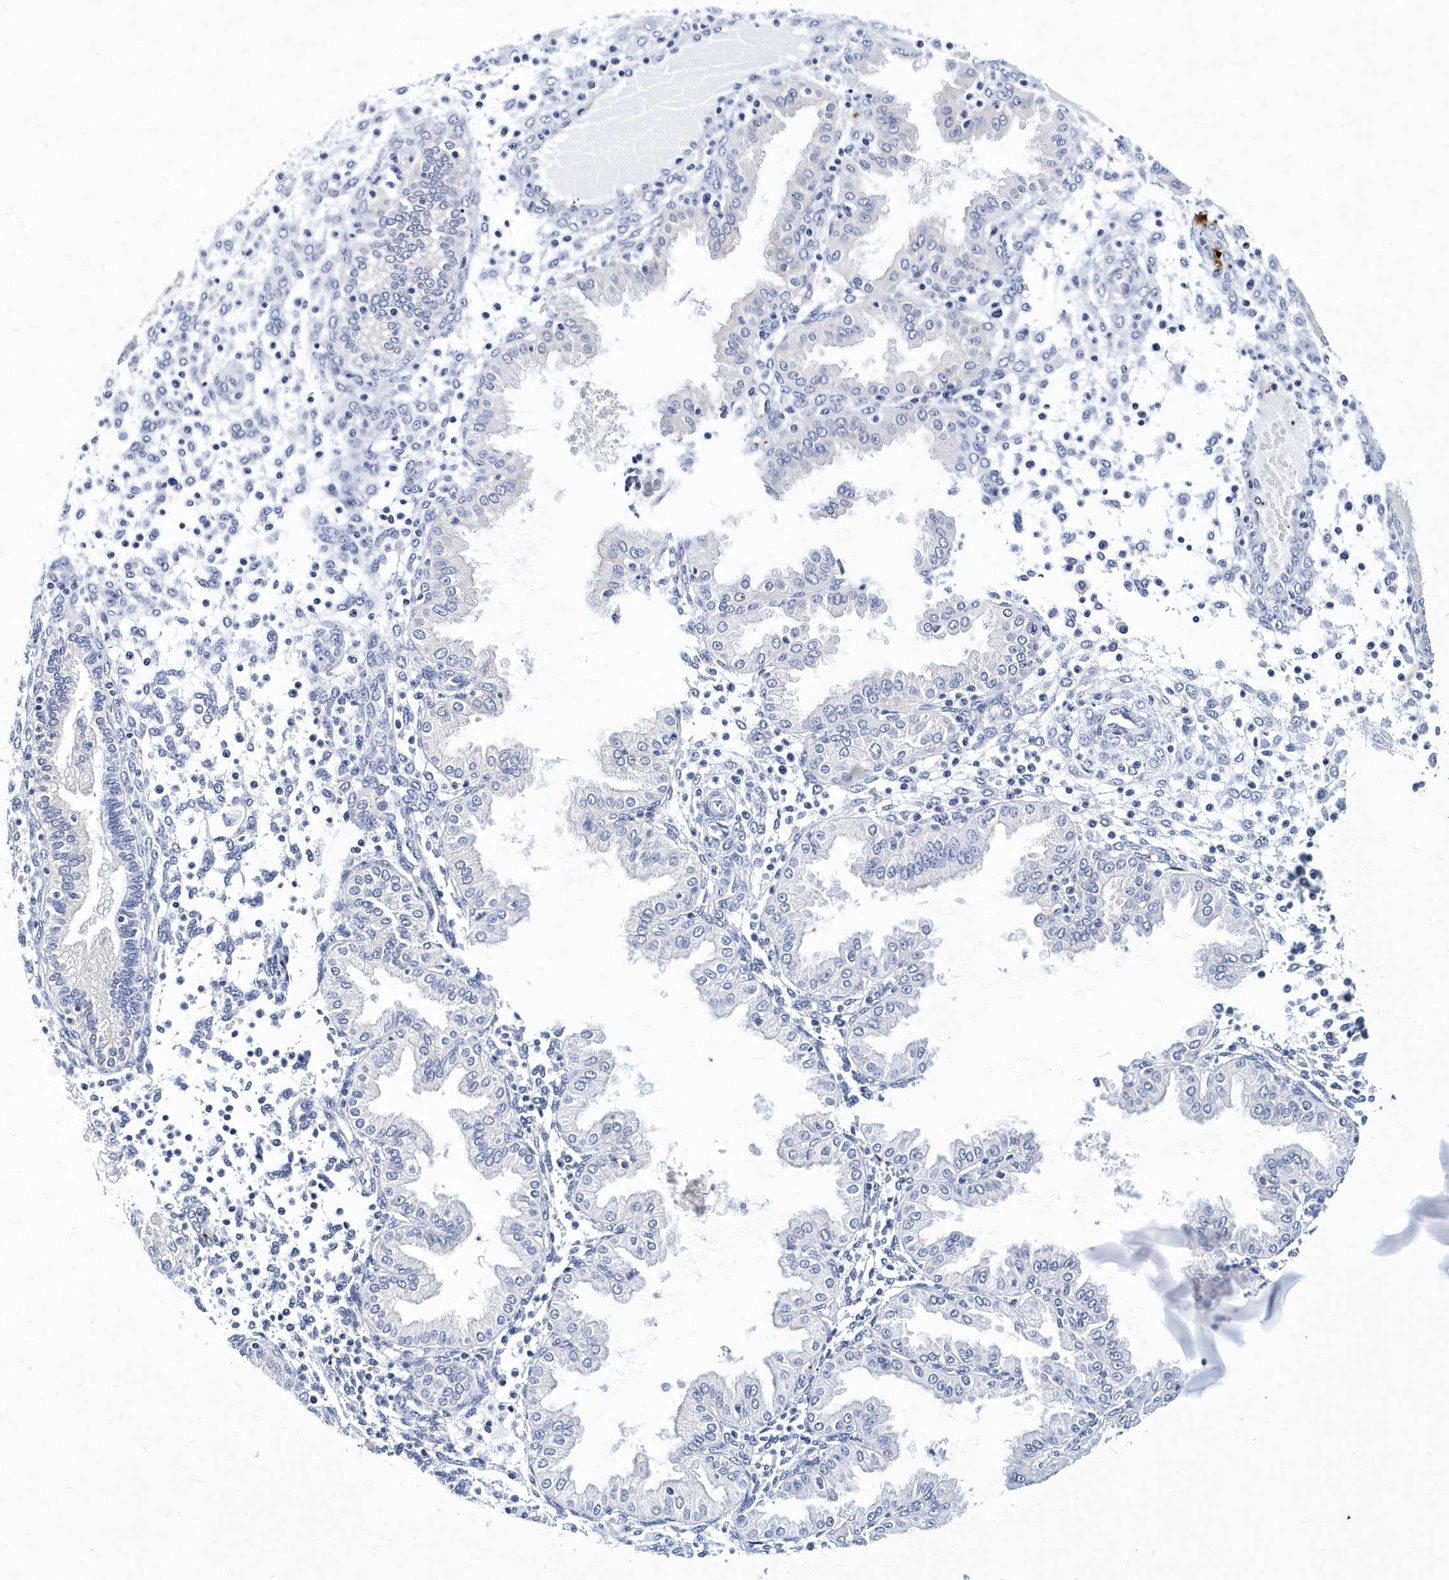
{"staining": {"intensity": "negative", "quantity": "none", "location": "none"}, "tissue": "endometrium", "cell_type": "Cells in endometrial stroma", "image_type": "normal", "snomed": [{"axis": "morphology", "description": "Normal tissue, NOS"}, {"axis": "topography", "description": "Endometrium"}], "caption": "A high-resolution image shows IHC staining of benign endometrium, which reveals no significant staining in cells in endometrial stroma. (DAB (3,3'-diaminobenzidine) IHC visualized using brightfield microscopy, high magnification).", "gene": "ITGA2B", "patient": {"sex": "female", "age": 53}}